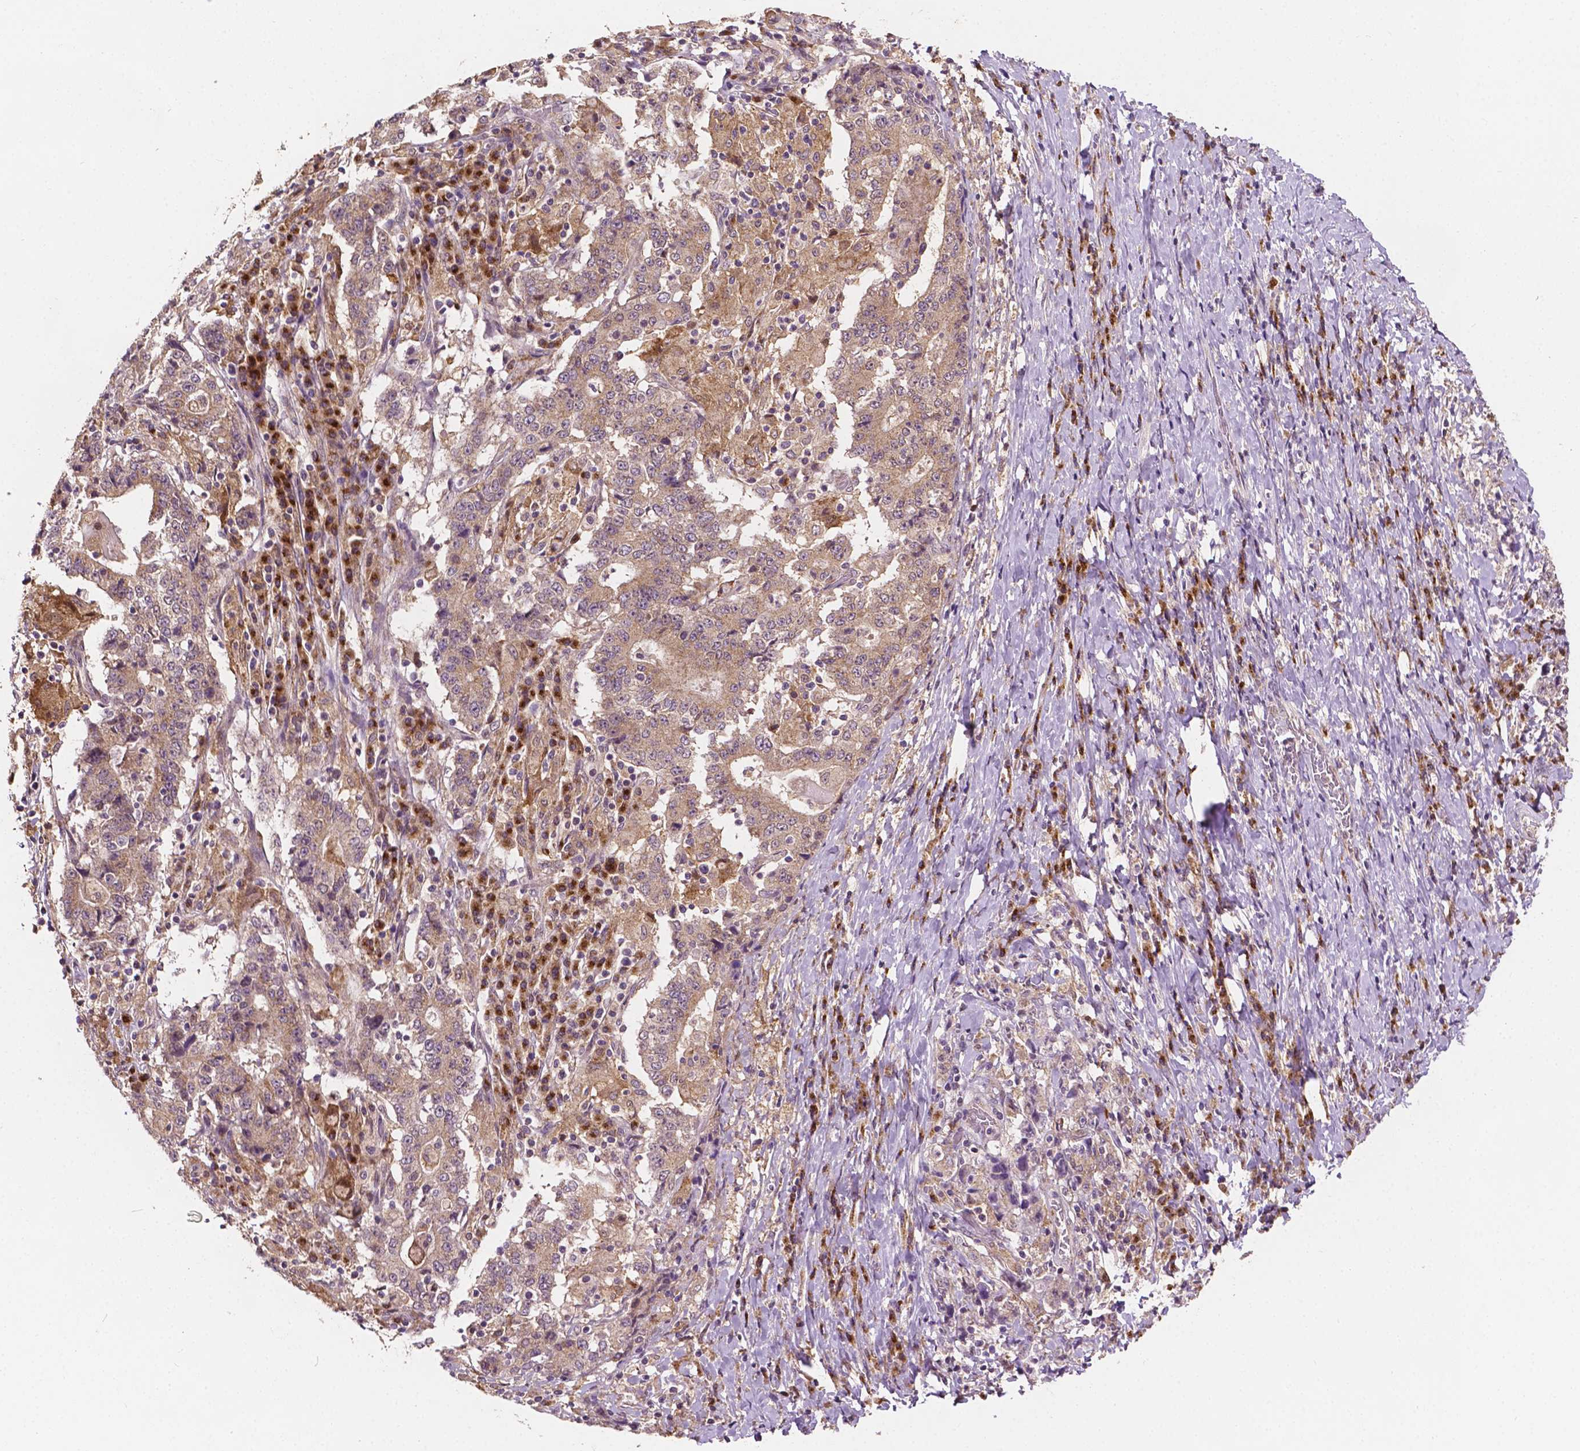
{"staining": {"intensity": "weak", "quantity": ">75%", "location": "cytoplasmic/membranous"}, "tissue": "stomach cancer", "cell_type": "Tumor cells", "image_type": "cancer", "snomed": [{"axis": "morphology", "description": "Normal tissue, NOS"}, {"axis": "morphology", "description": "Adenocarcinoma, NOS"}, {"axis": "topography", "description": "Stomach, upper"}, {"axis": "topography", "description": "Stomach"}], "caption": "Stomach cancer was stained to show a protein in brown. There is low levels of weak cytoplasmic/membranous expression in approximately >75% of tumor cells.", "gene": "EBAG9", "patient": {"sex": "male", "age": 59}}